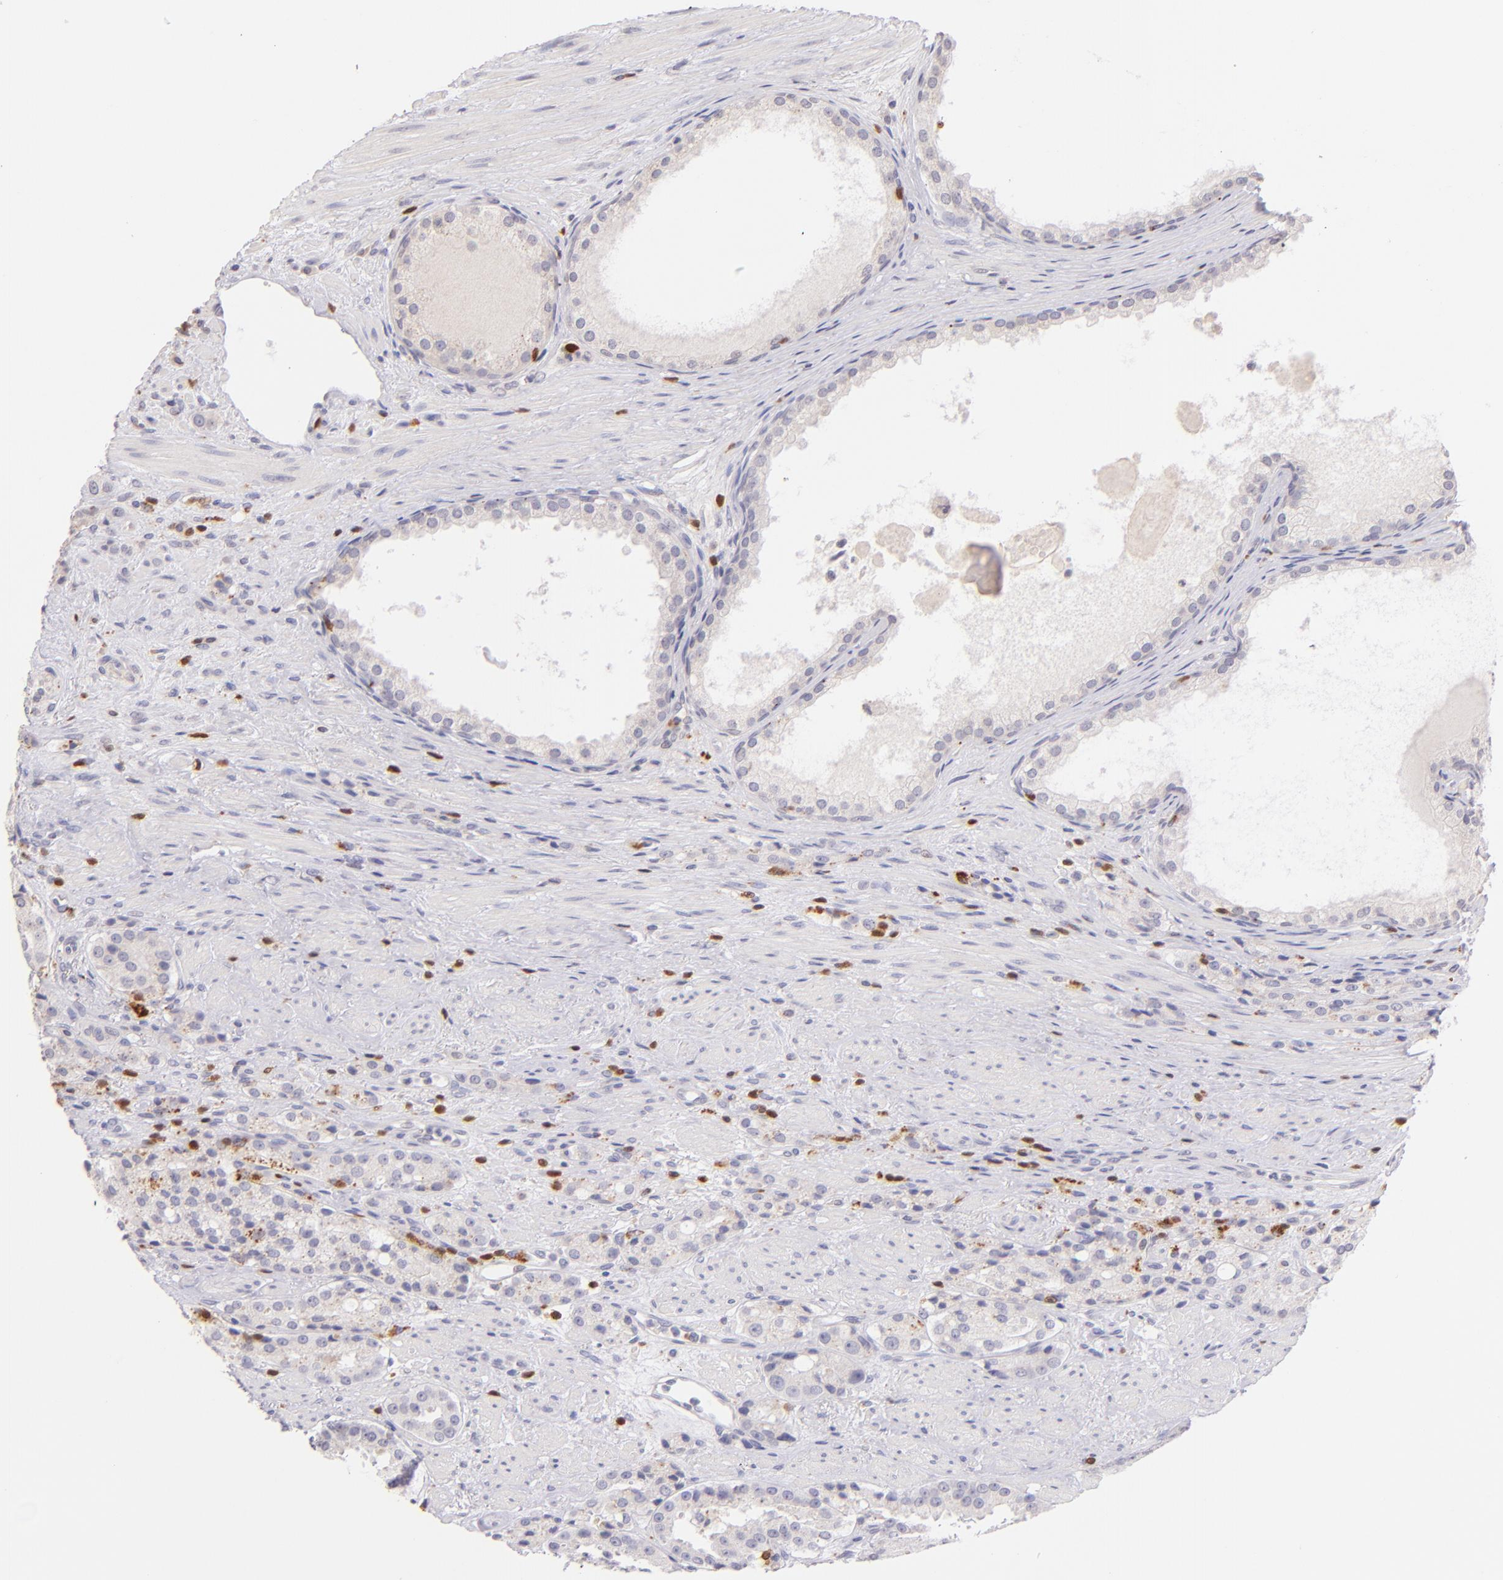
{"staining": {"intensity": "negative", "quantity": "none", "location": "none"}, "tissue": "prostate cancer", "cell_type": "Tumor cells", "image_type": "cancer", "snomed": [{"axis": "morphology", "description": "Adenocarcinoma, High grade"}, {"axis": "topography", "description": "Prostate"}], "caption": "Prostate cancer (high-grade adenocarcinoma) stained for a protein using IHC exhibits no staining tumor cells.", "gene": "ZAP70", "patient": {"sex": "male", "age": 72}}